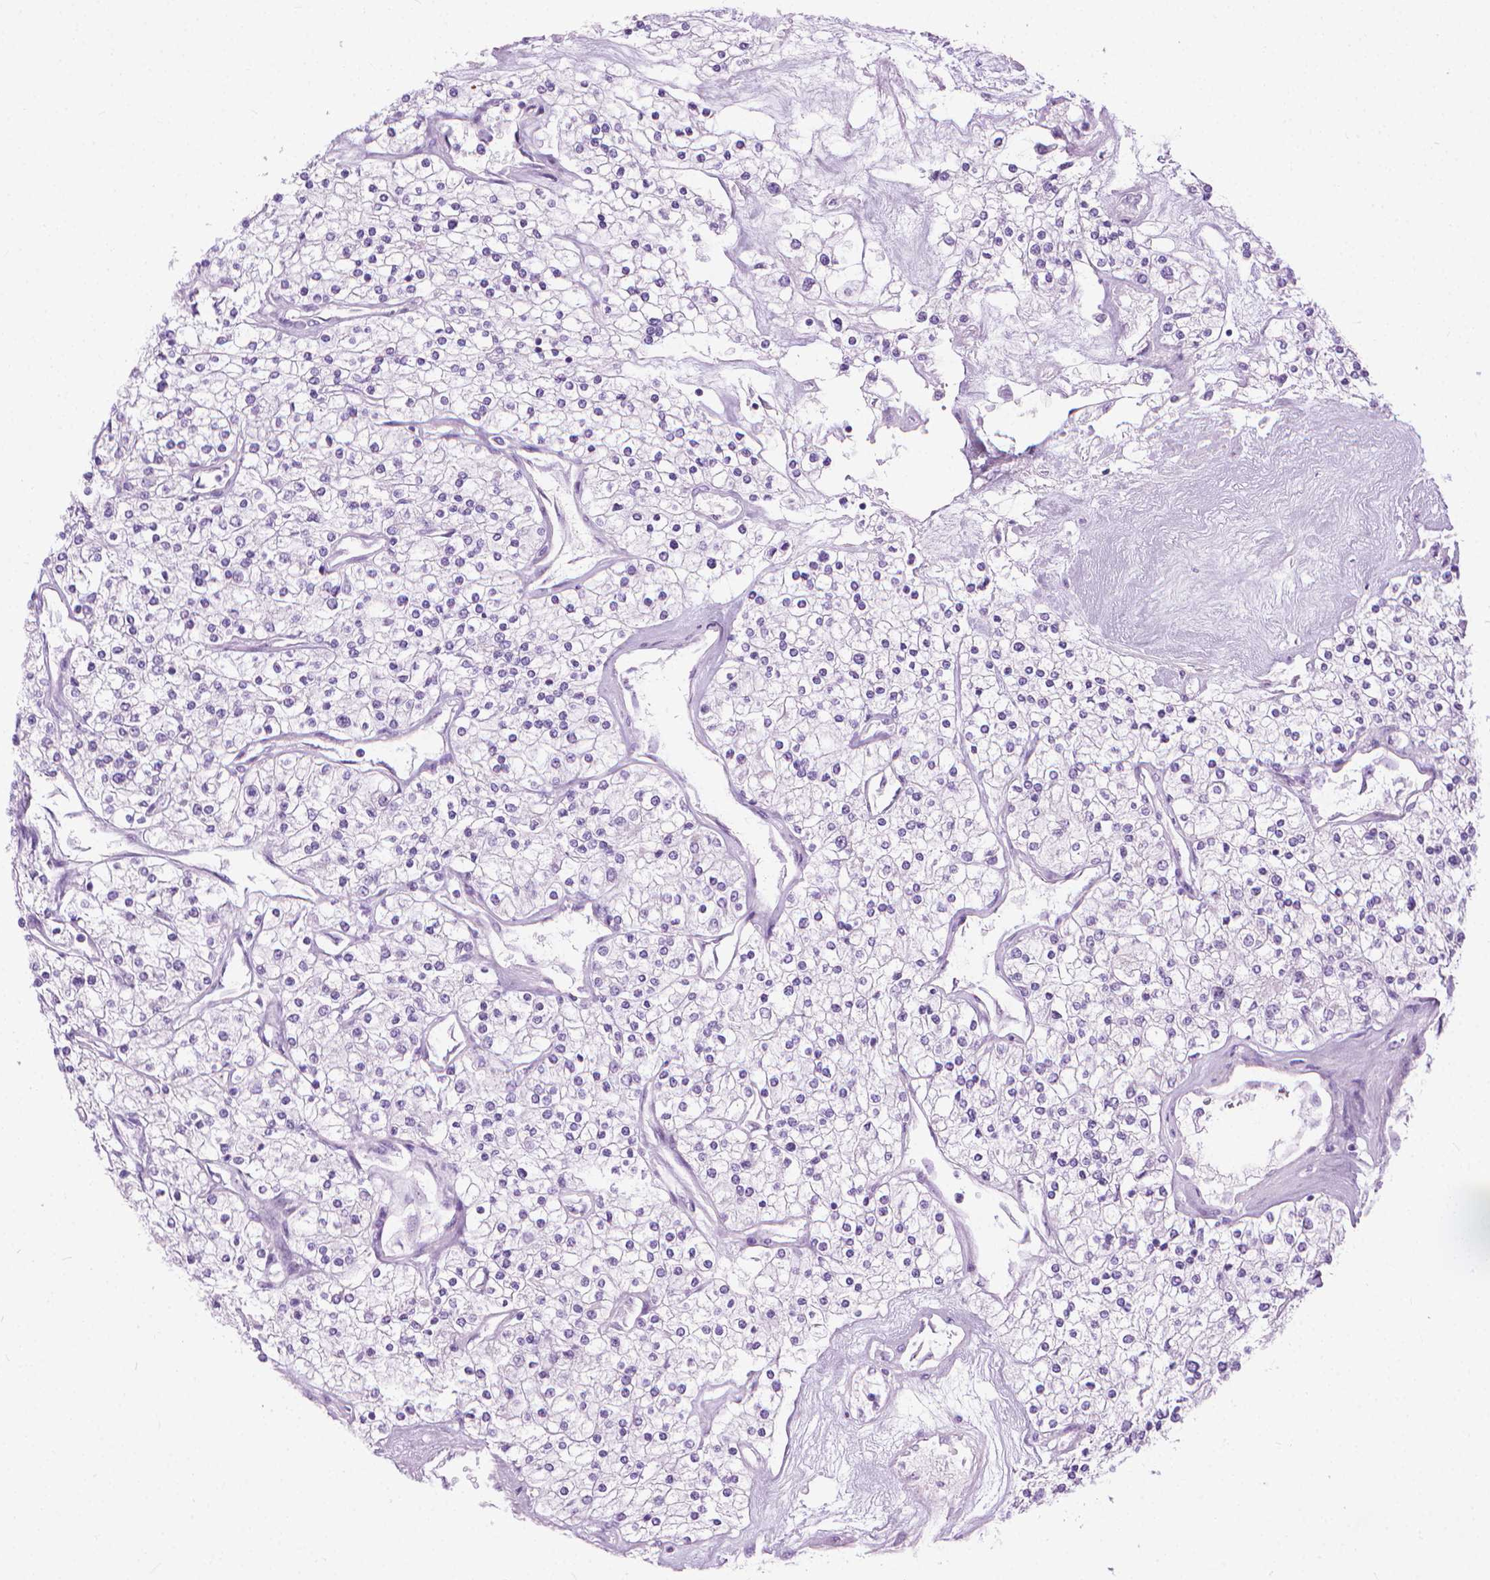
{"staining": {"intensity": "negative", "quantity": "none", "location": "none"}, "tissue": "renal cancer", "cell_type": "Tumor cells", "image_type": "cancer", "snomed": [{"axis": "morphology", "description": "Adenocarcinoma, NOS"}, {"axis": "topography", "description": "Kidney"}], "caption": "Histopathology image shows no significant protein positivity in tumor cells of renal cancer (adenocarcinoma). (Stains: DAB (3,3'-diaminobenzidine) immunohistochemistry with hematoxylin counter stain, Microscopy: brightfield microscopy at high magnification).", "gene": "HTR2B", "patient": {"sex": "male", "age": 80}}